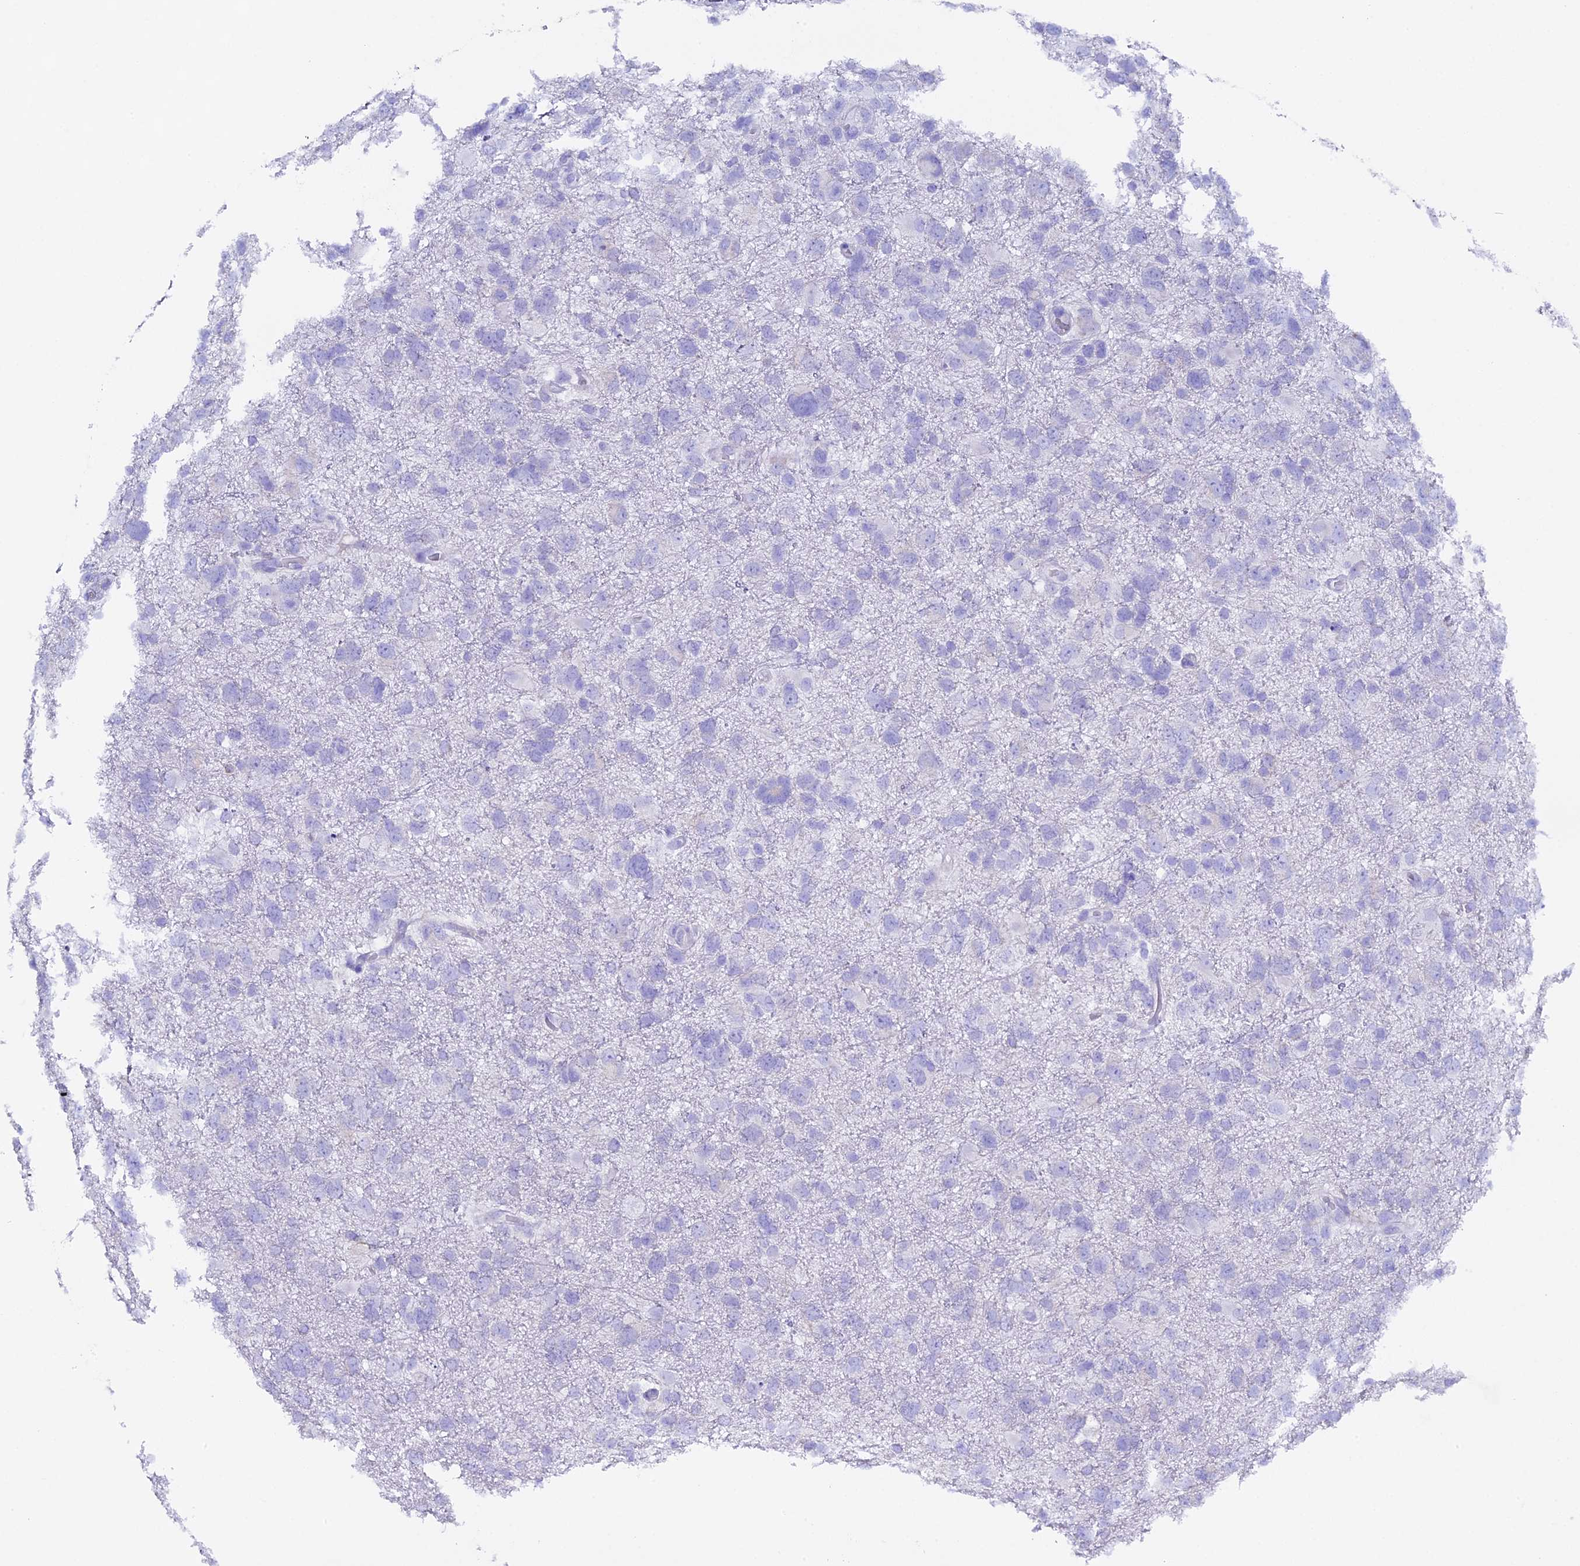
{"staining": {"intensity": "negative", "quantity": "none", "location": "none"}, "tissue": "glioma", "cell_type": "Tumor cells", "image_type": "cancer", "snomed": [{"axis": "morphology", "description": "Glioma, malignant, High grade"}, {"axis": "topography", "description": "Brain"}], "caption": "The image reveals no significant positivity in tumor cells of malignant high-grade glioma.", "gene": "FKBP11", "patient": {"sex": "male", "age": 61}}